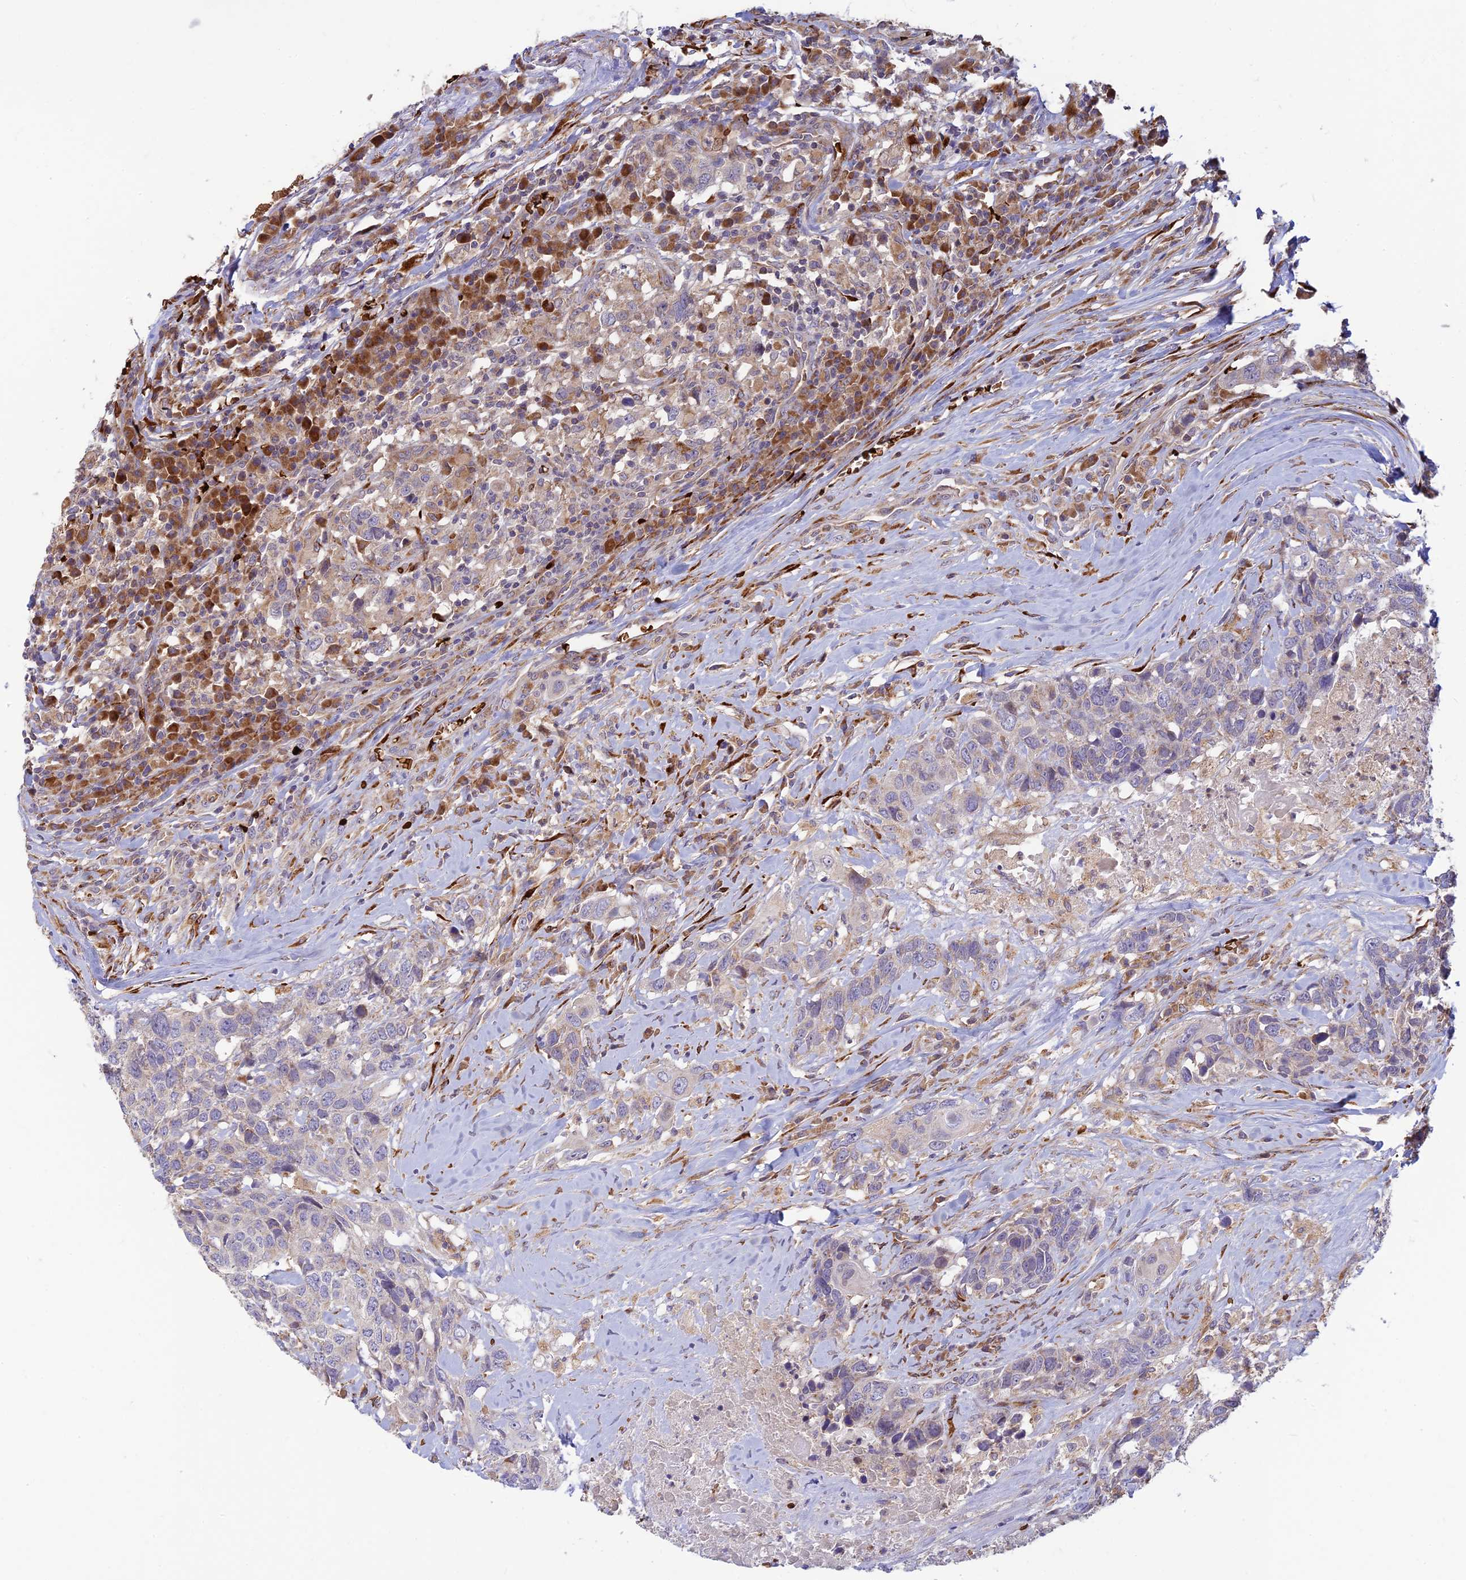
{"staining": {"intensity": "negative", "quantity": "none", "location": "none"}, "tissue": "head and neck cancer", "cell_type": "Tumor cells", "image_type": "cancer", "snomed": [{"axis": "morphology", "description": "Squamous cell carcinoma, NOS"}, {"axis": "topography", "description": "Head-Neck"}], "caption": "Head and neck cancer (squamous cell carcinoma) was stained to show a protein in brown. There is no significant expression in tumor cells.", "gene": "UFSP2", "patient": {"sex": "male", "age": 66}}